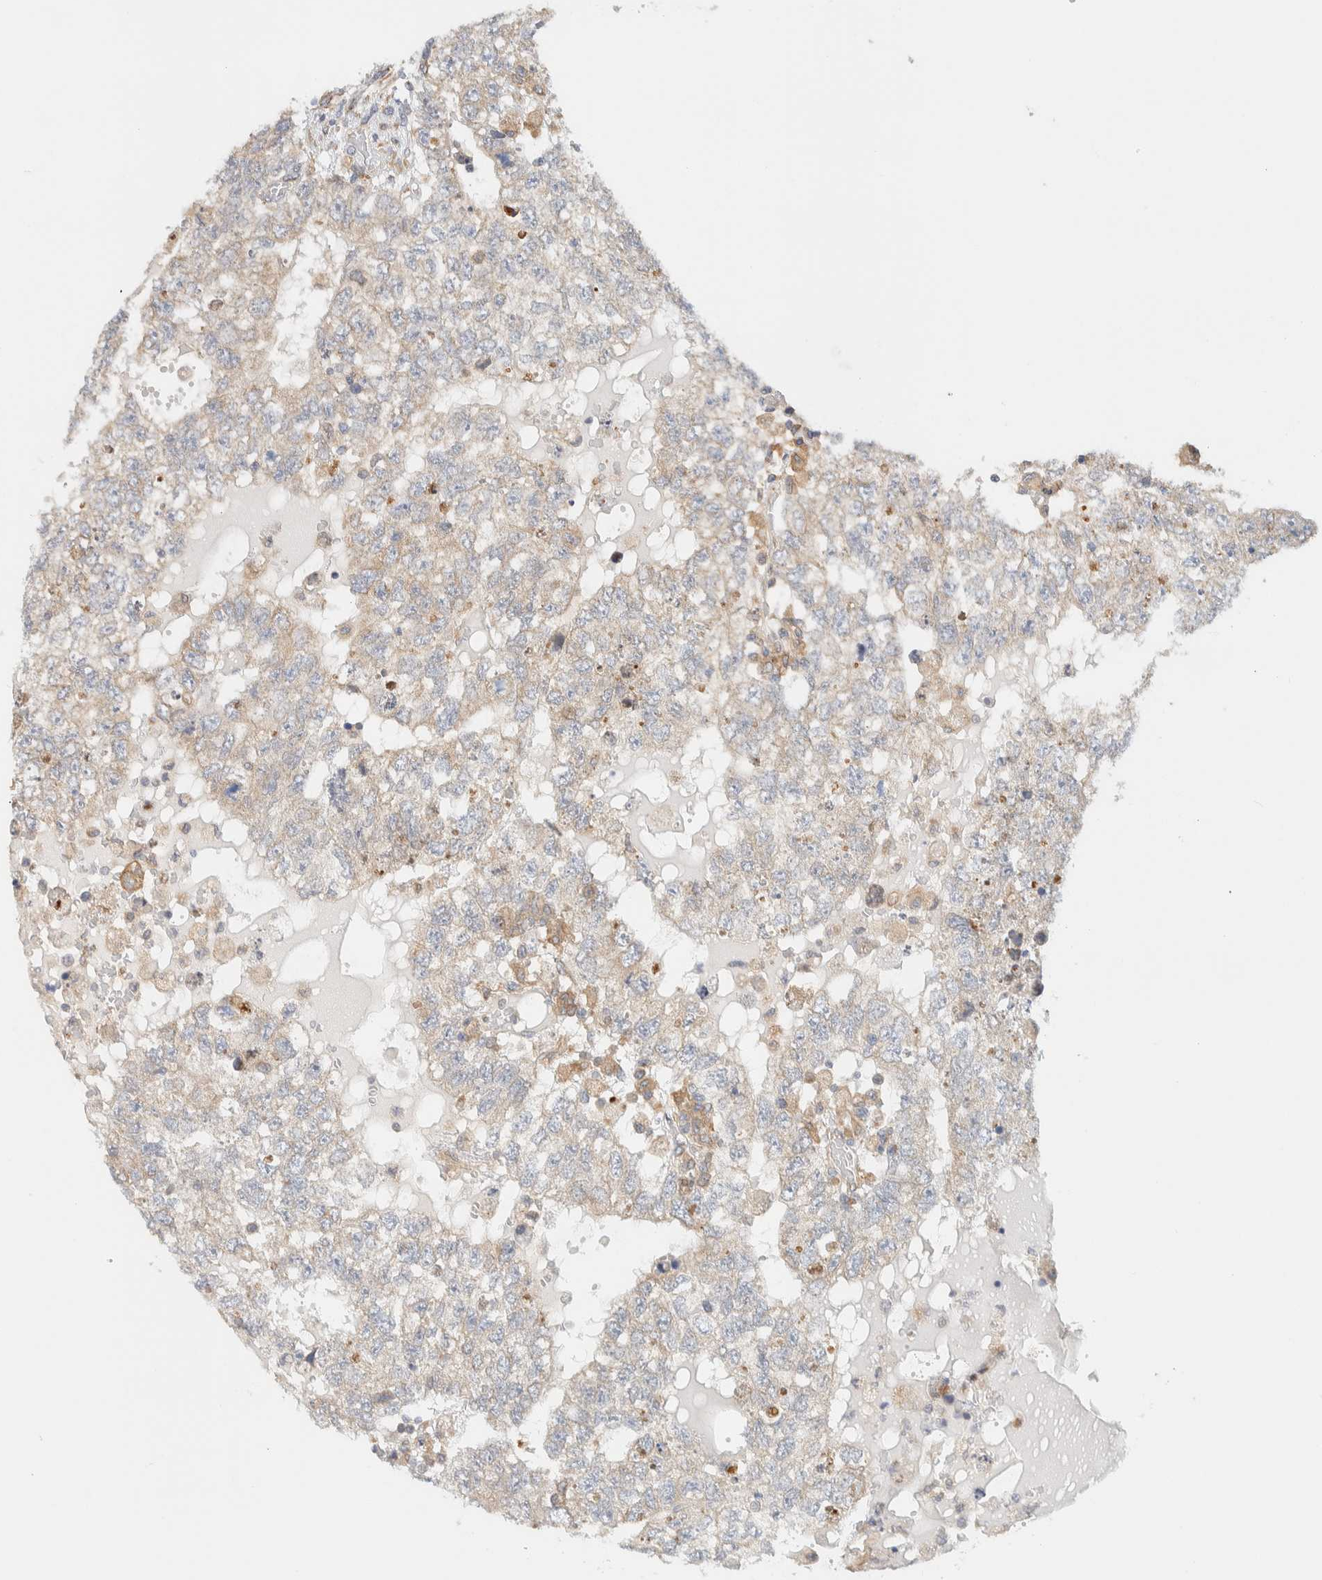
{"staining": {"intensity": "weak", "quantity": ">75%", "location": "cytoplasmic/membranous"}, "tissue": "testis cancer", "cell_type": "Tumor cells", "image_type": "cancer", "snomed": [{"axis": "morphology", "description": "Carcinoma, Embryonal, NOS"}, {"axis": "topography", "description": "Testis"}], "caption": "IHC histopathology image of neoplastic tissue: testis cancer stained using IHC exhibits low levels of weak protein expression localized specifically in the cytoplasmic/membranous of tumor cells, appearing as a cytoplasmic/membranous brown color.", "gene": "NT5C", "patient": {"sex": "male", "age": 36}}